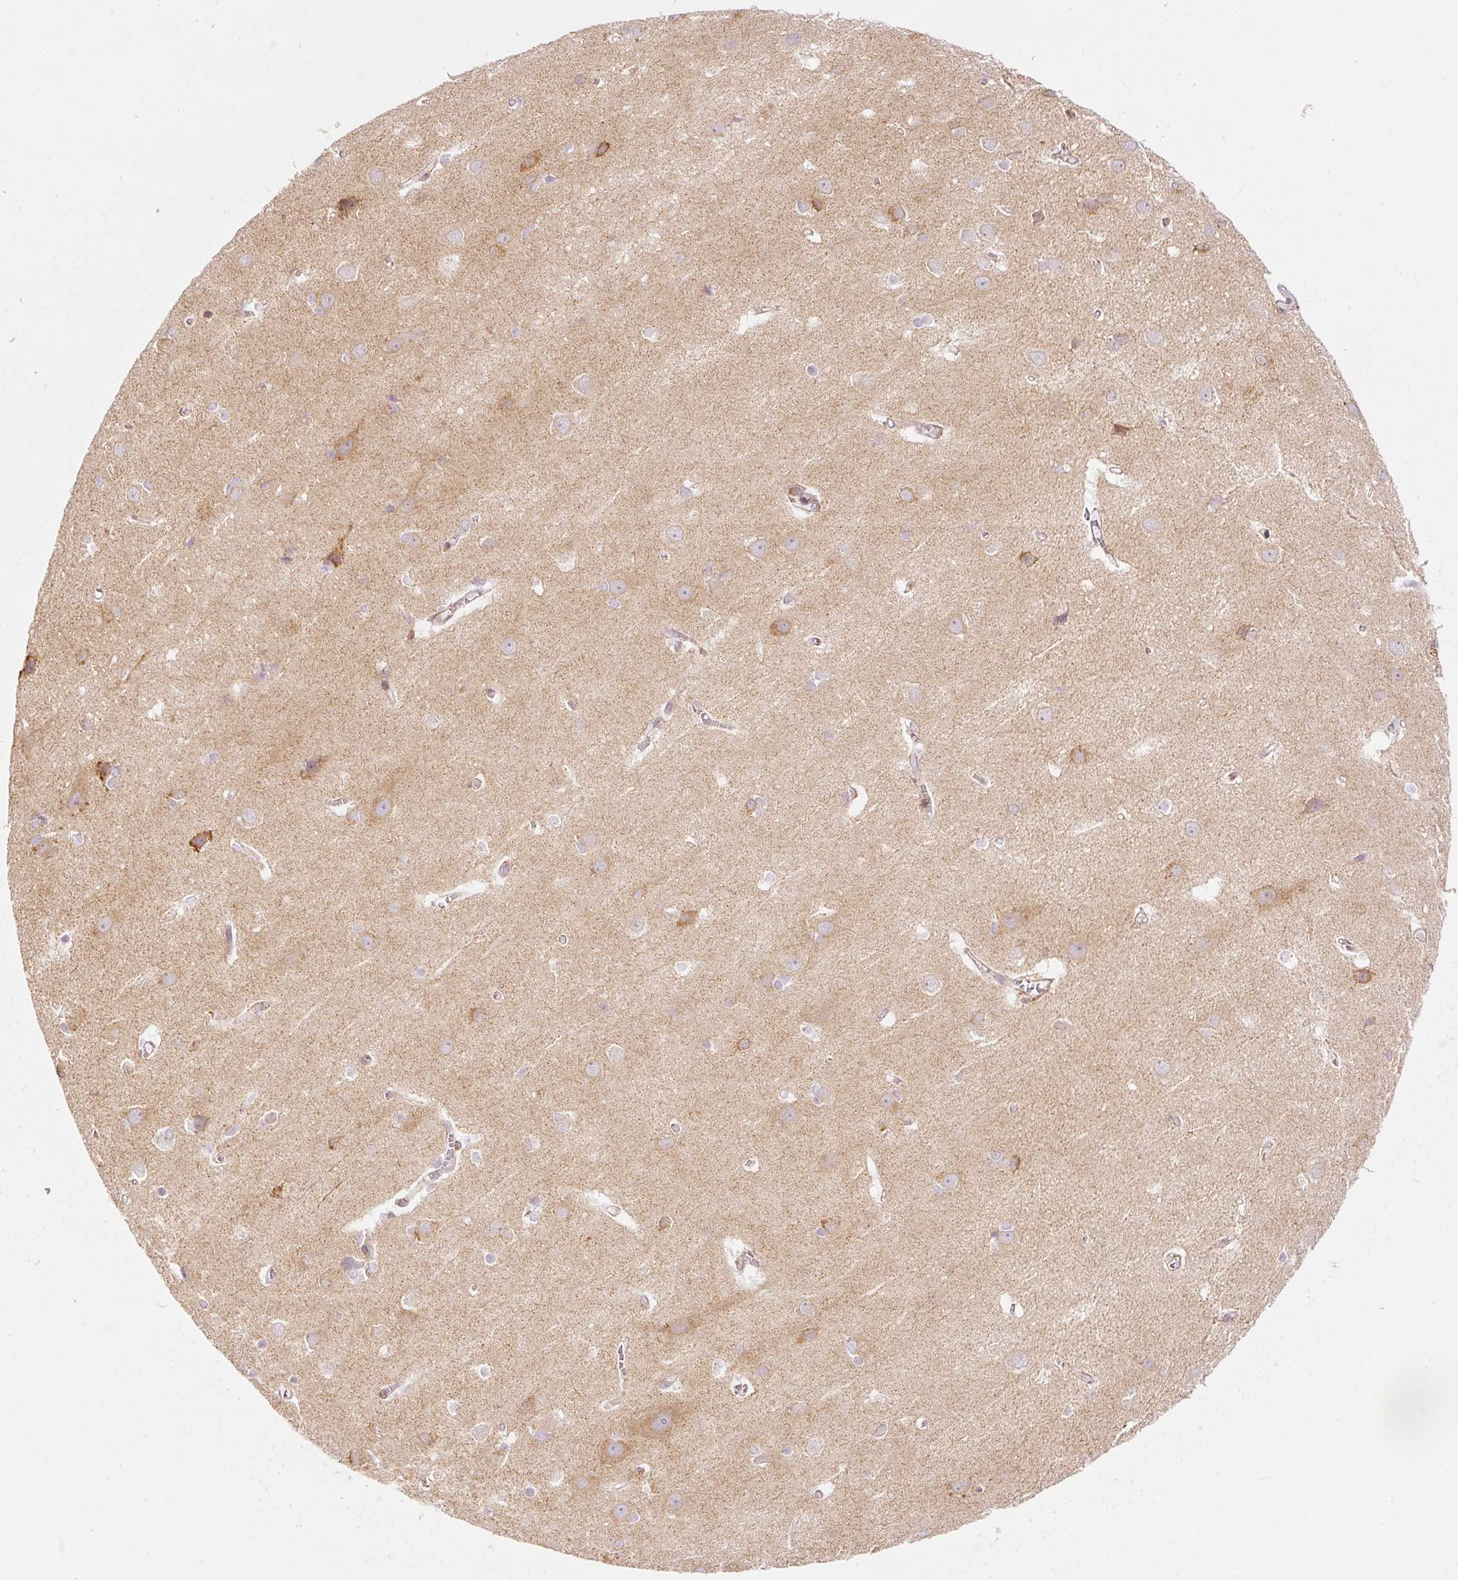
{"staining": {"intensity": "weak", "quantity": "<25%", "location": "cytoplasmic/membranous"}, "tissue": "cerebral cortex", "cell_type": "Endothelial cells", "image_type": "normal", "snomed": [{"axis": "morphology", "description": "Normal tissue, NOS"}, {"axis": "topography", "description": "Cerebral cortex"}], "caption": "Human cerebral cortex stained for a protein using immunohistochemistry displays no expression in endothelial cells.", "gene": "SNAPC5", "patient": {"sex": "male", "age": 37}}